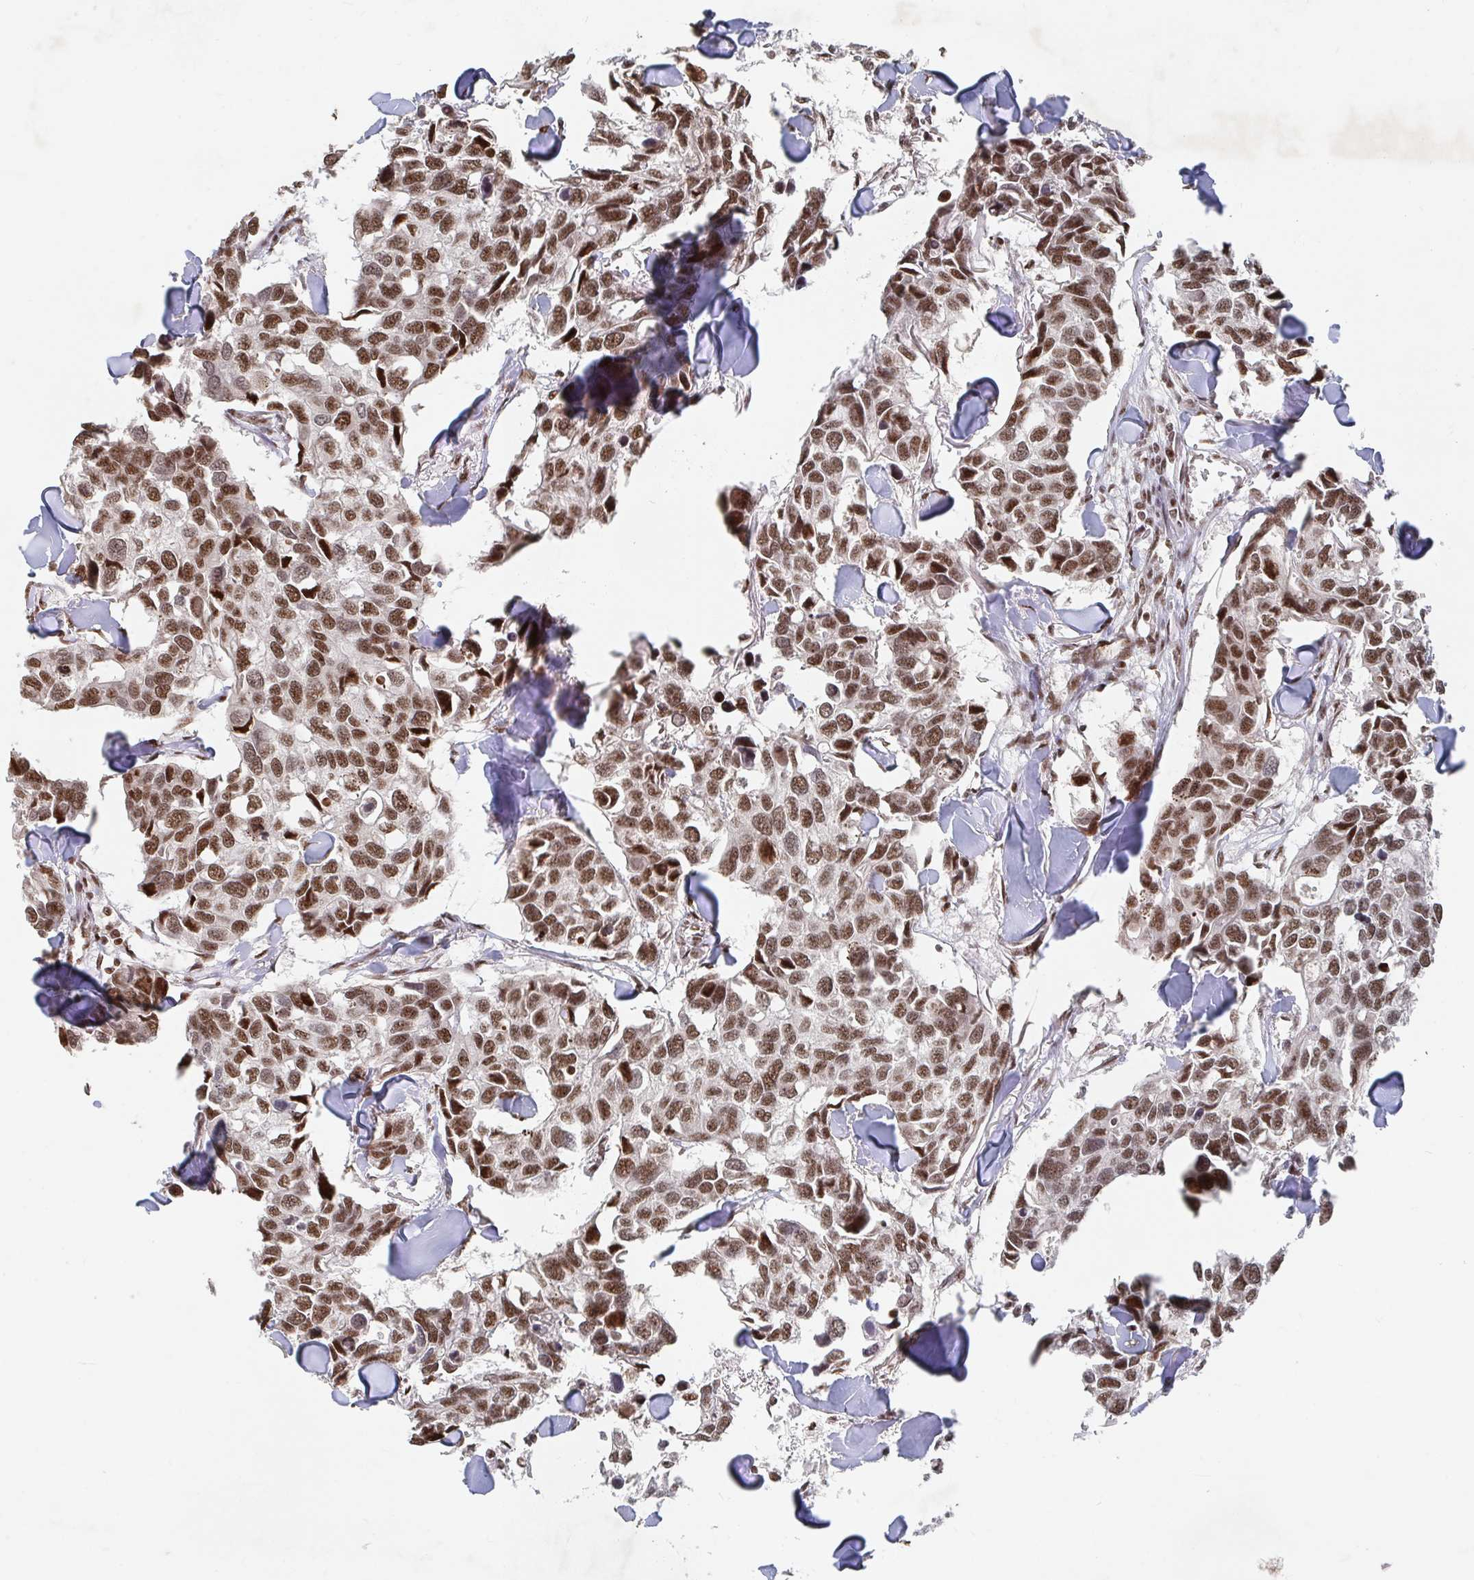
{"staining": {"intensity": "moderate", "quantity": ">75%", "location": "nuclear"}, "tissue": "breast cancer", "cell_type": "Tumor cells", "image_type": "cancer", "snomed": [{"axis": "morphology", "description": "Duct carcinoma"}, {"axis": "topography", "description": "Breast"}], "caption": "This is an image of immunohistochemistry staining of breast cancer, which shows moderate expression in the nuclear of tumor cells.", "gene": "ZDHHC12", "patient": {"sex": "female", "age": 83}}